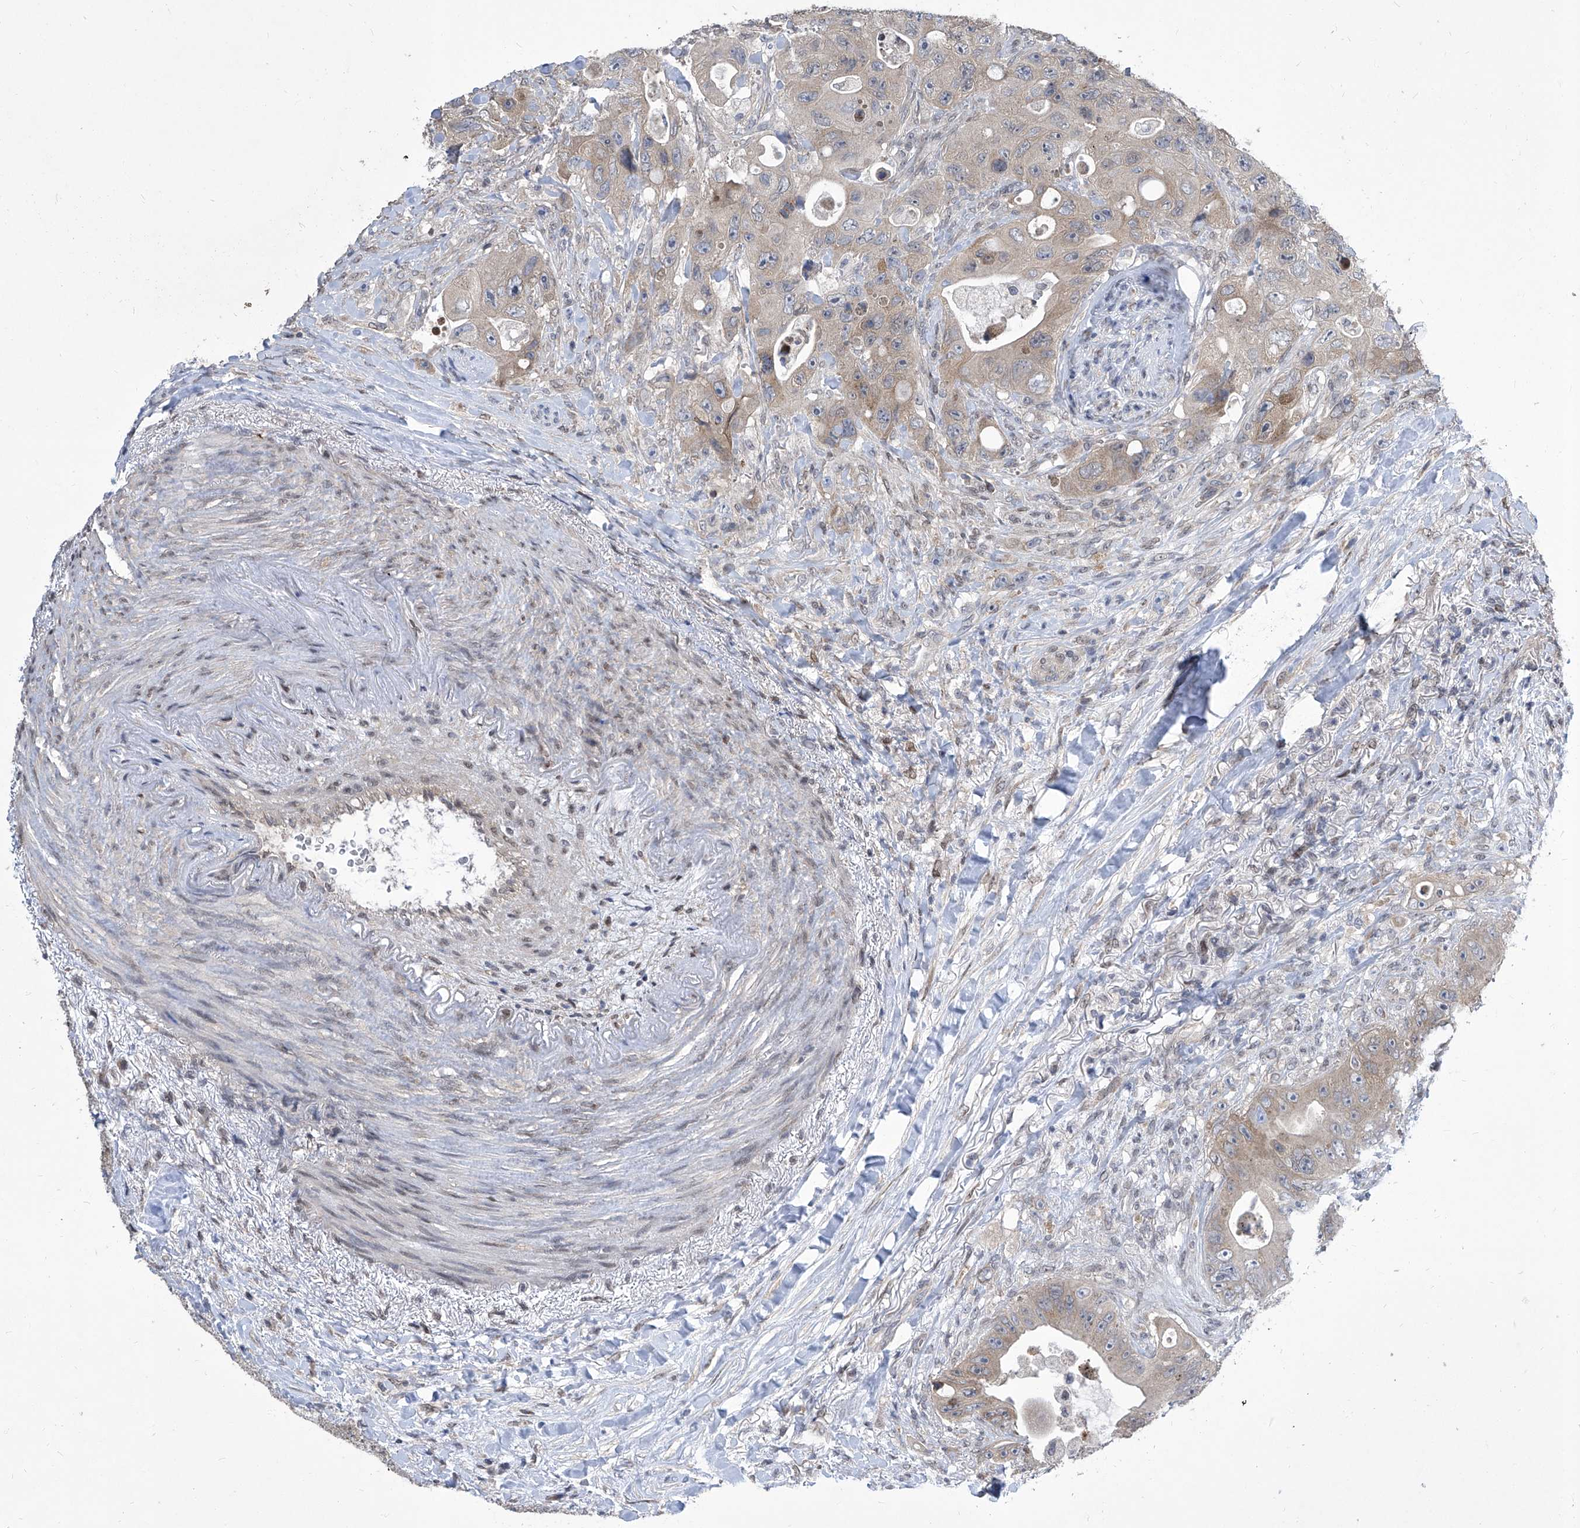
{"staining": {"intensity": "weak", "quantity": "25%-75%", "location": "cytoplasmic/membranous"}, "tissue": "colorectal cancer", "cell_type": "Tumor cells", "image_type": "cancer", "snomed": [{"axis": "morphology", "description": "Adenocarcinoma, NOS"}, {"axis": "topography", "description": "Colon"}], "caption": "IHC staining of colorectal cancer, which shows low levels of weak cytoplasmic/membranous expression in about 25%-75% of tumor cells indicating weak cytoplasmic/membranous protein expression. The staining was performed using DAB (brown) for protein detection and nuclei were counterstained in hematoxylin (blue).", "gene": "CETN2", "patient": {"sex": "female", "age": 46}}